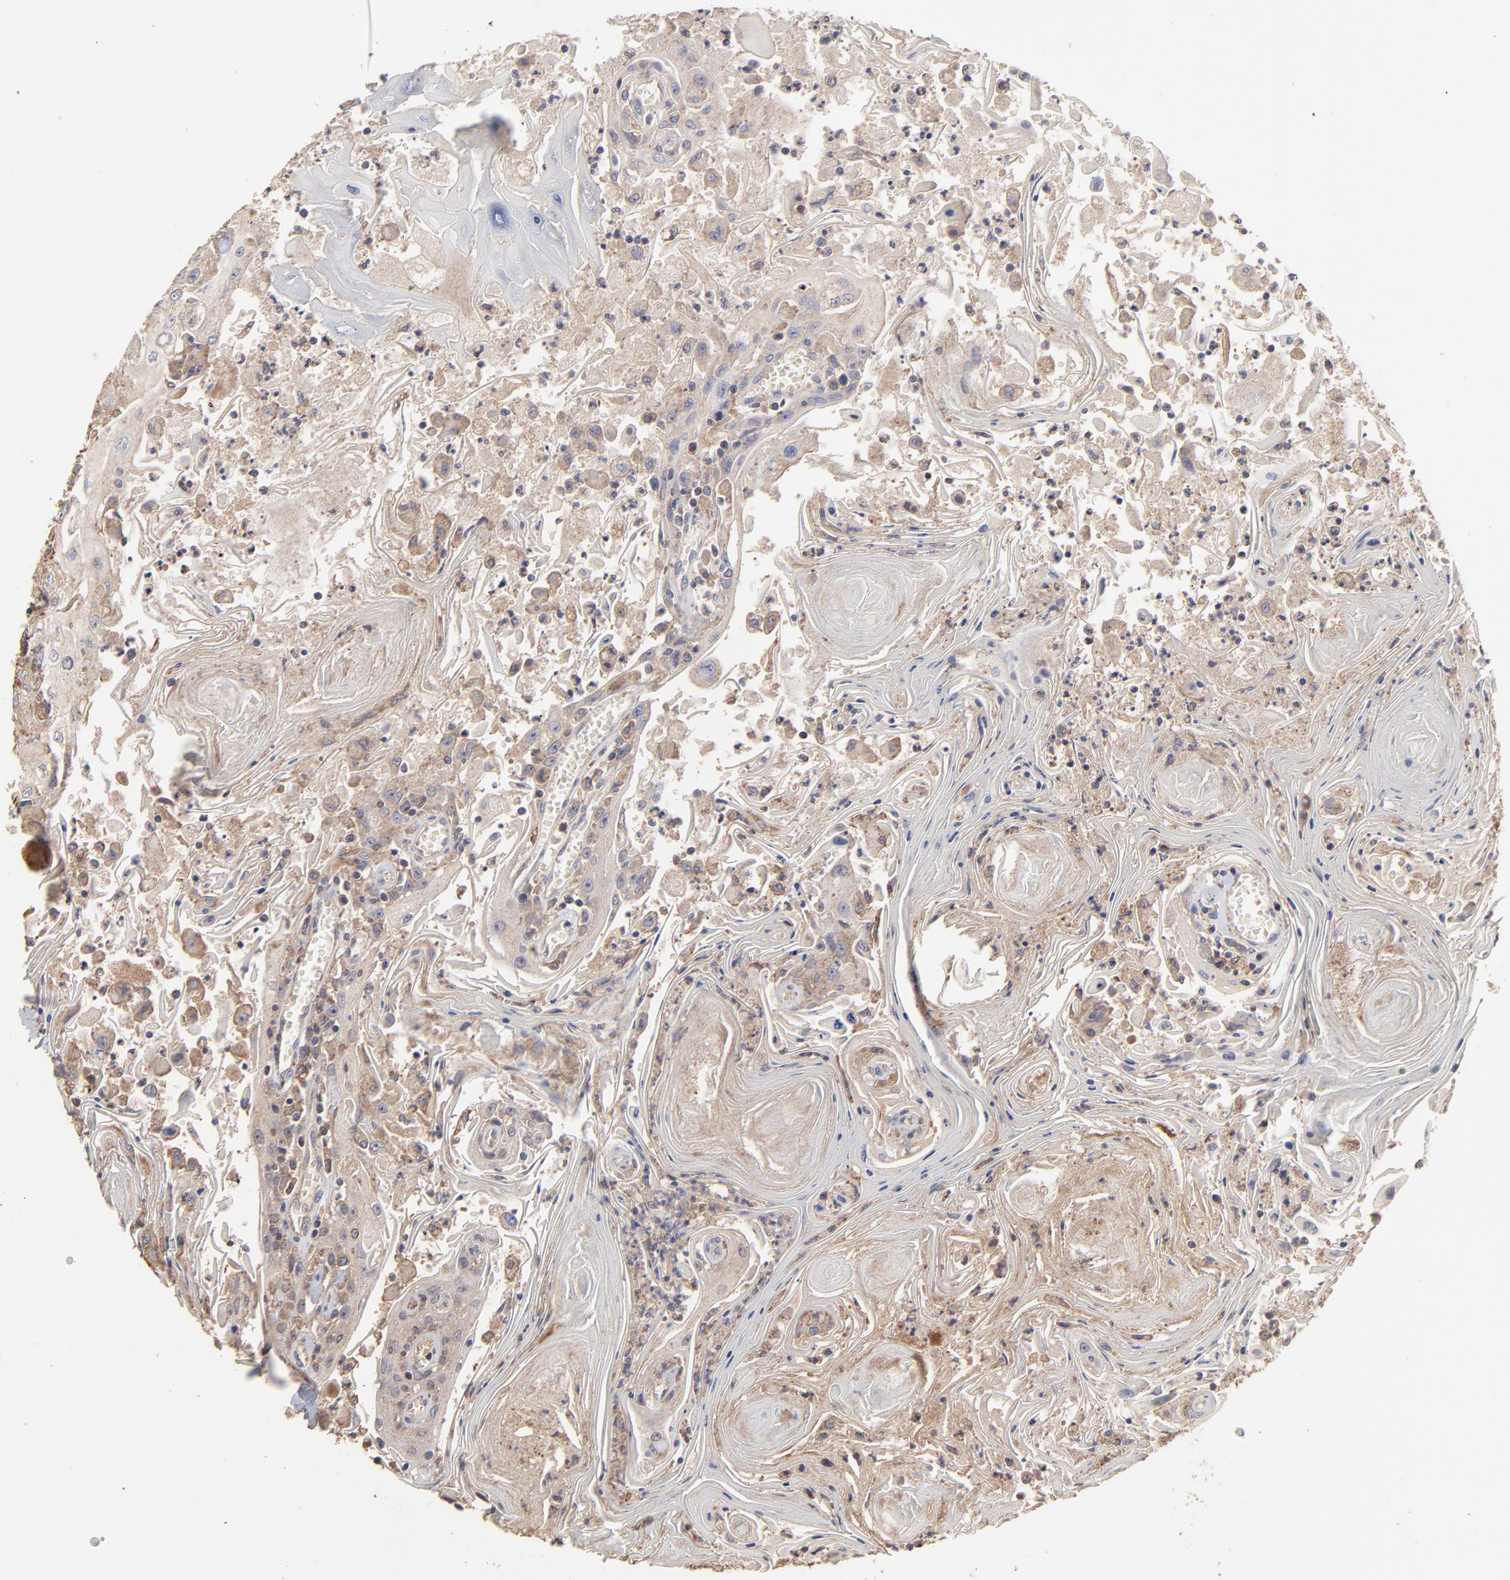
{"staining": {"intensity": "weak", "quantity": ">75%", "location": "cytoplasmic/membranous"}, "tissue": "head and neck cancer", "cell_type": "Tumor cells", "image_type": "cancer", "snomed": [{"axis": "morphology", "description": "Squamous cell carcinoma, NOS"}, {"axis": "topography", "description": "Oral tissue"}, {"axis": "topography", "description": "Head-Neck"}], "caption": "Protein expression analysis of human head and neck squamous cell carcinoma reveals weak cytoplasmic/membranous positivity in approximately >75% of tumor cells.", "gene": "TANGO2", "patient": {"sex": "female", "age": 76}}